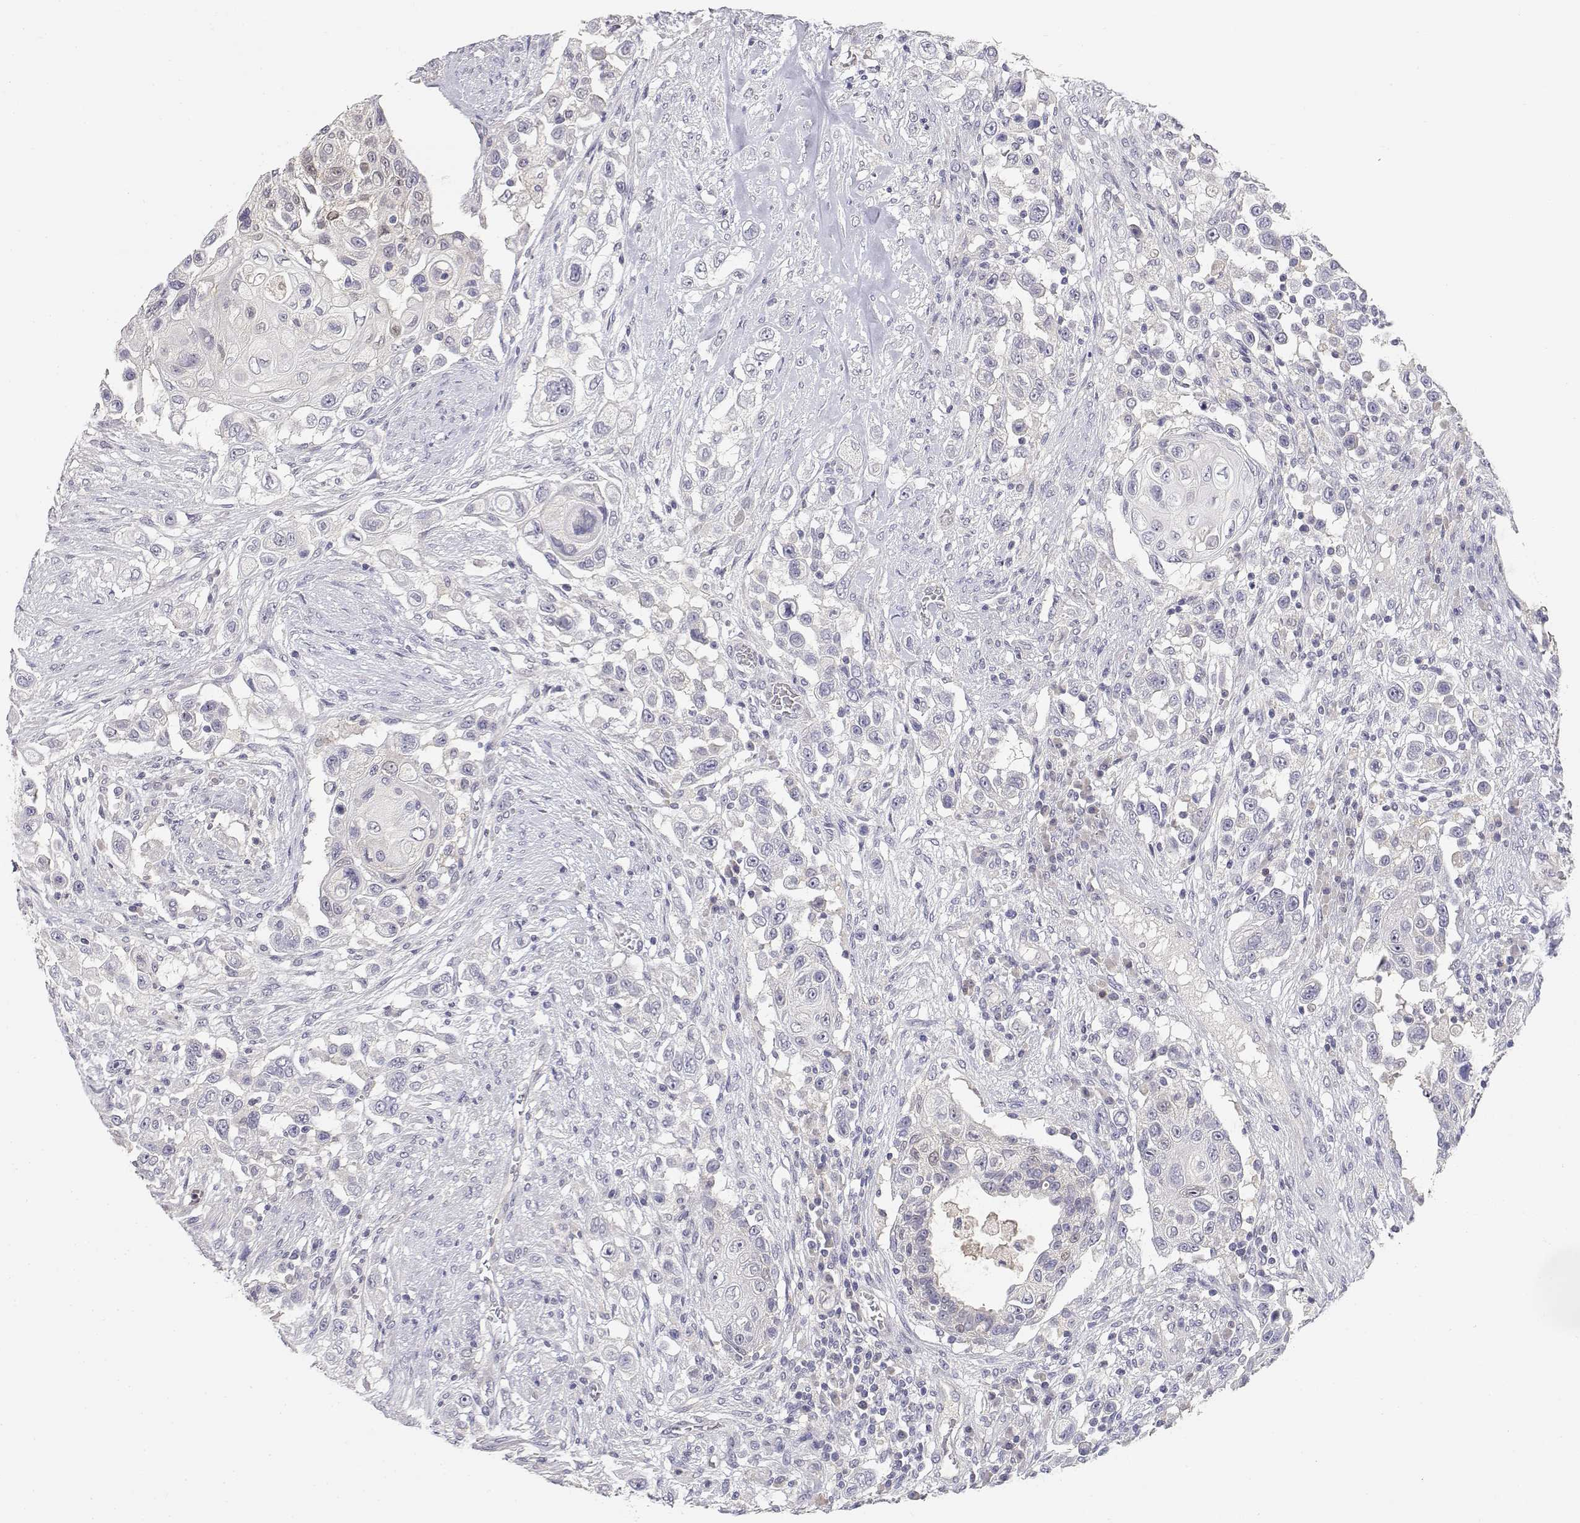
{"staining": {"intensity": "negative", "quantity": "none", "location": "none"}, "tissue": "urothelial cancer", "cell_type": "Tumor cells", "image_type": "cancer", "snomed": [{"axis": "morphology", "description": "Urothelial carcinoma, High grade"}, {"axis": "topography", "description": "Urinary bladder"}], "caption": "Immunohistochemistry (IHC) image of neoplastic tissue: human high-grade urothelial carcinoma stained with DAB exhibits no significant protein expression in tumor cells.", "gene": "ADA", "patient": {"sex": "female", "age": 56}}